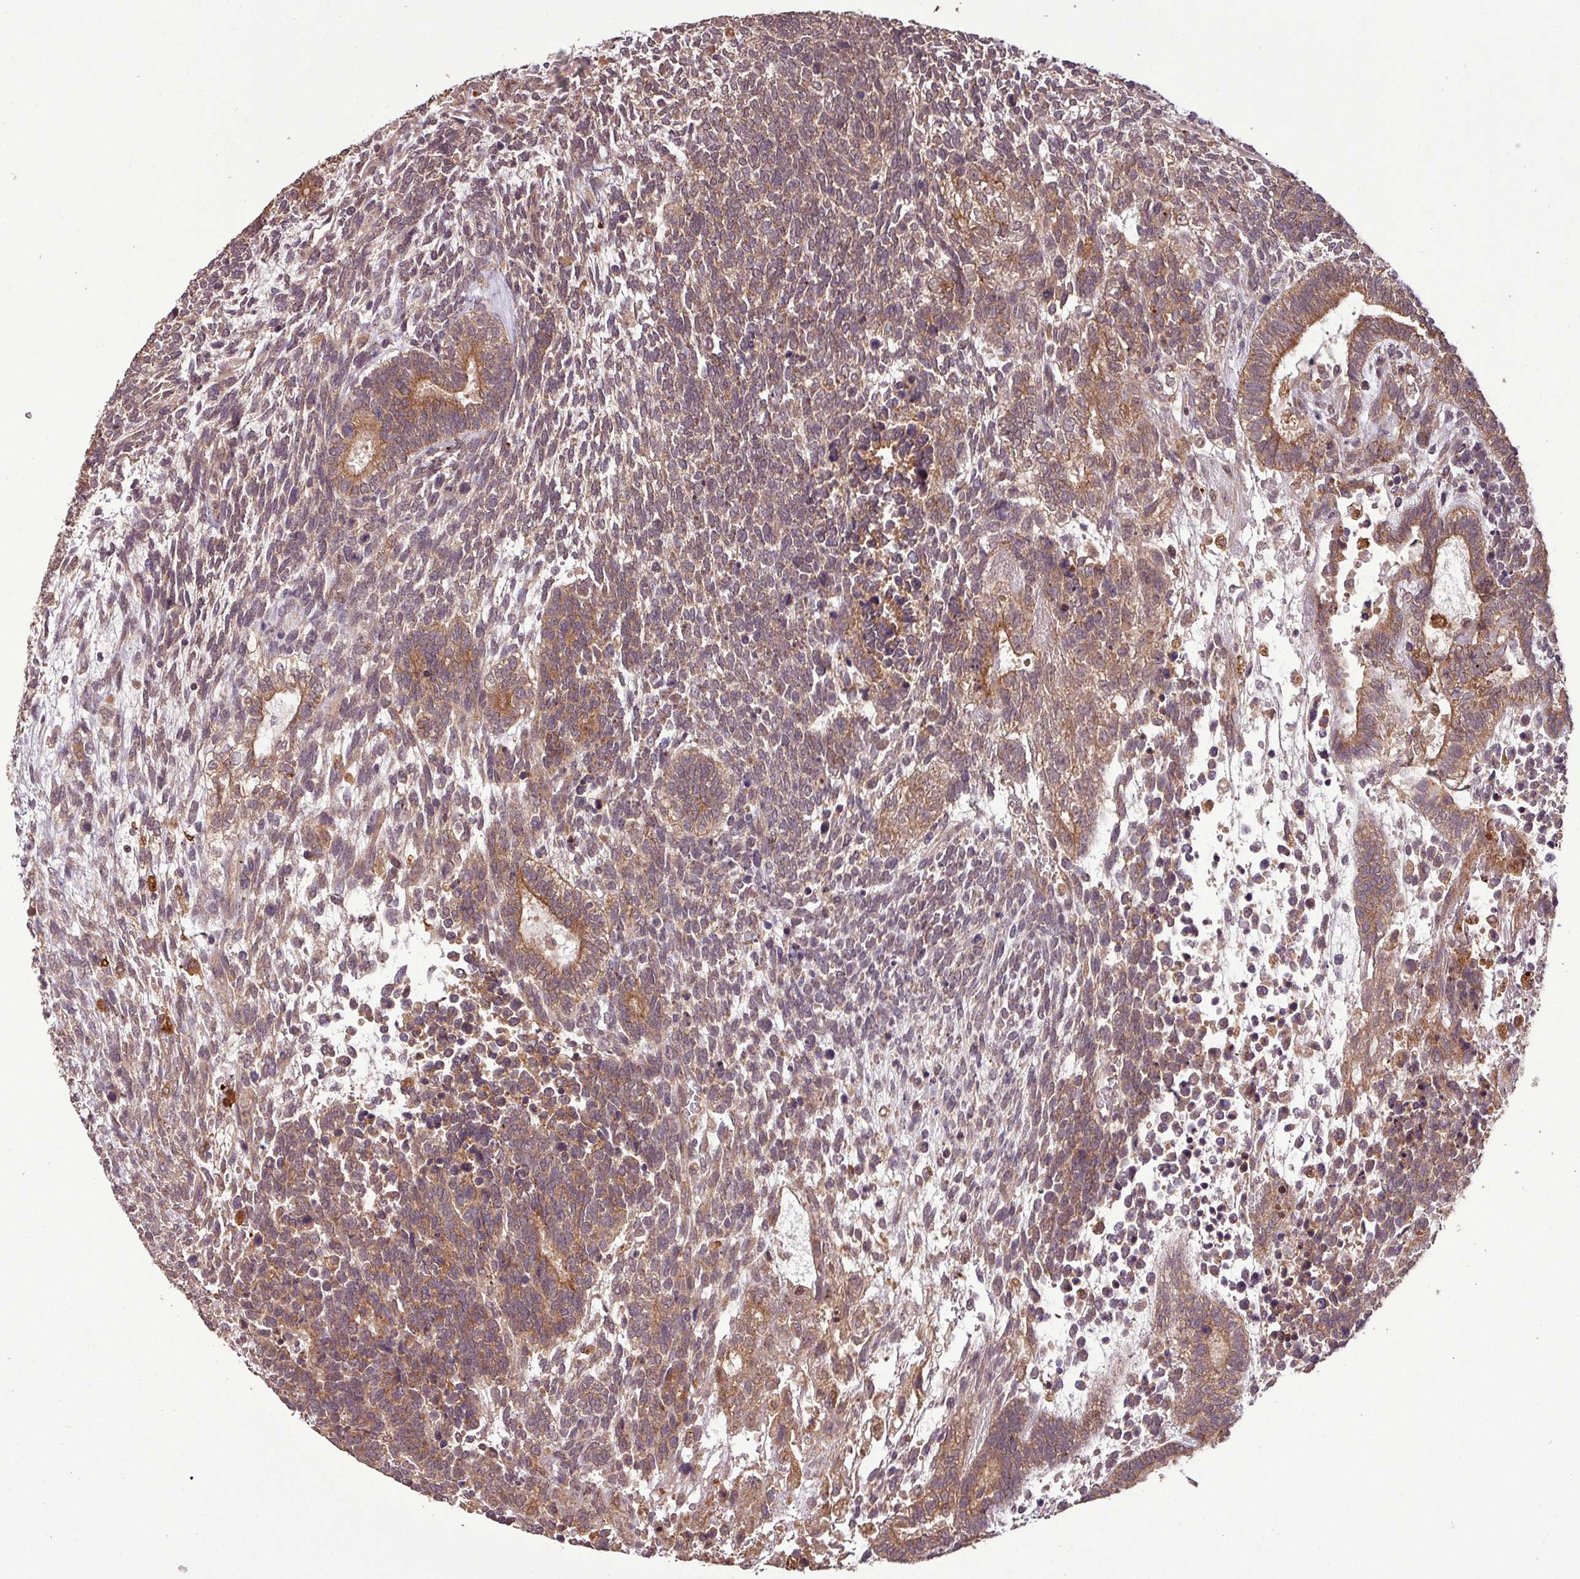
{"staining": {"intensity": "moderate", "quantity": ">75%", "location": "cytoplasmic/membranous"}, "tissue": "testis cancer", "cell_type": "Tumor cells", "image_type": "cancer", "snomed": [{"axis": "morphology", "description": "Carcinoma, Embryonal, NOS"}, {"axis": "topography", "description": "Testis"}], "caption": "A brown stain labels moderate cytoplasmic/membranous positivity of a protein in testis cancer (embryonal carcinoma) tumor cells.", "gene": "NT5C3A", "patient": {"sex": "male", "age": 23}}